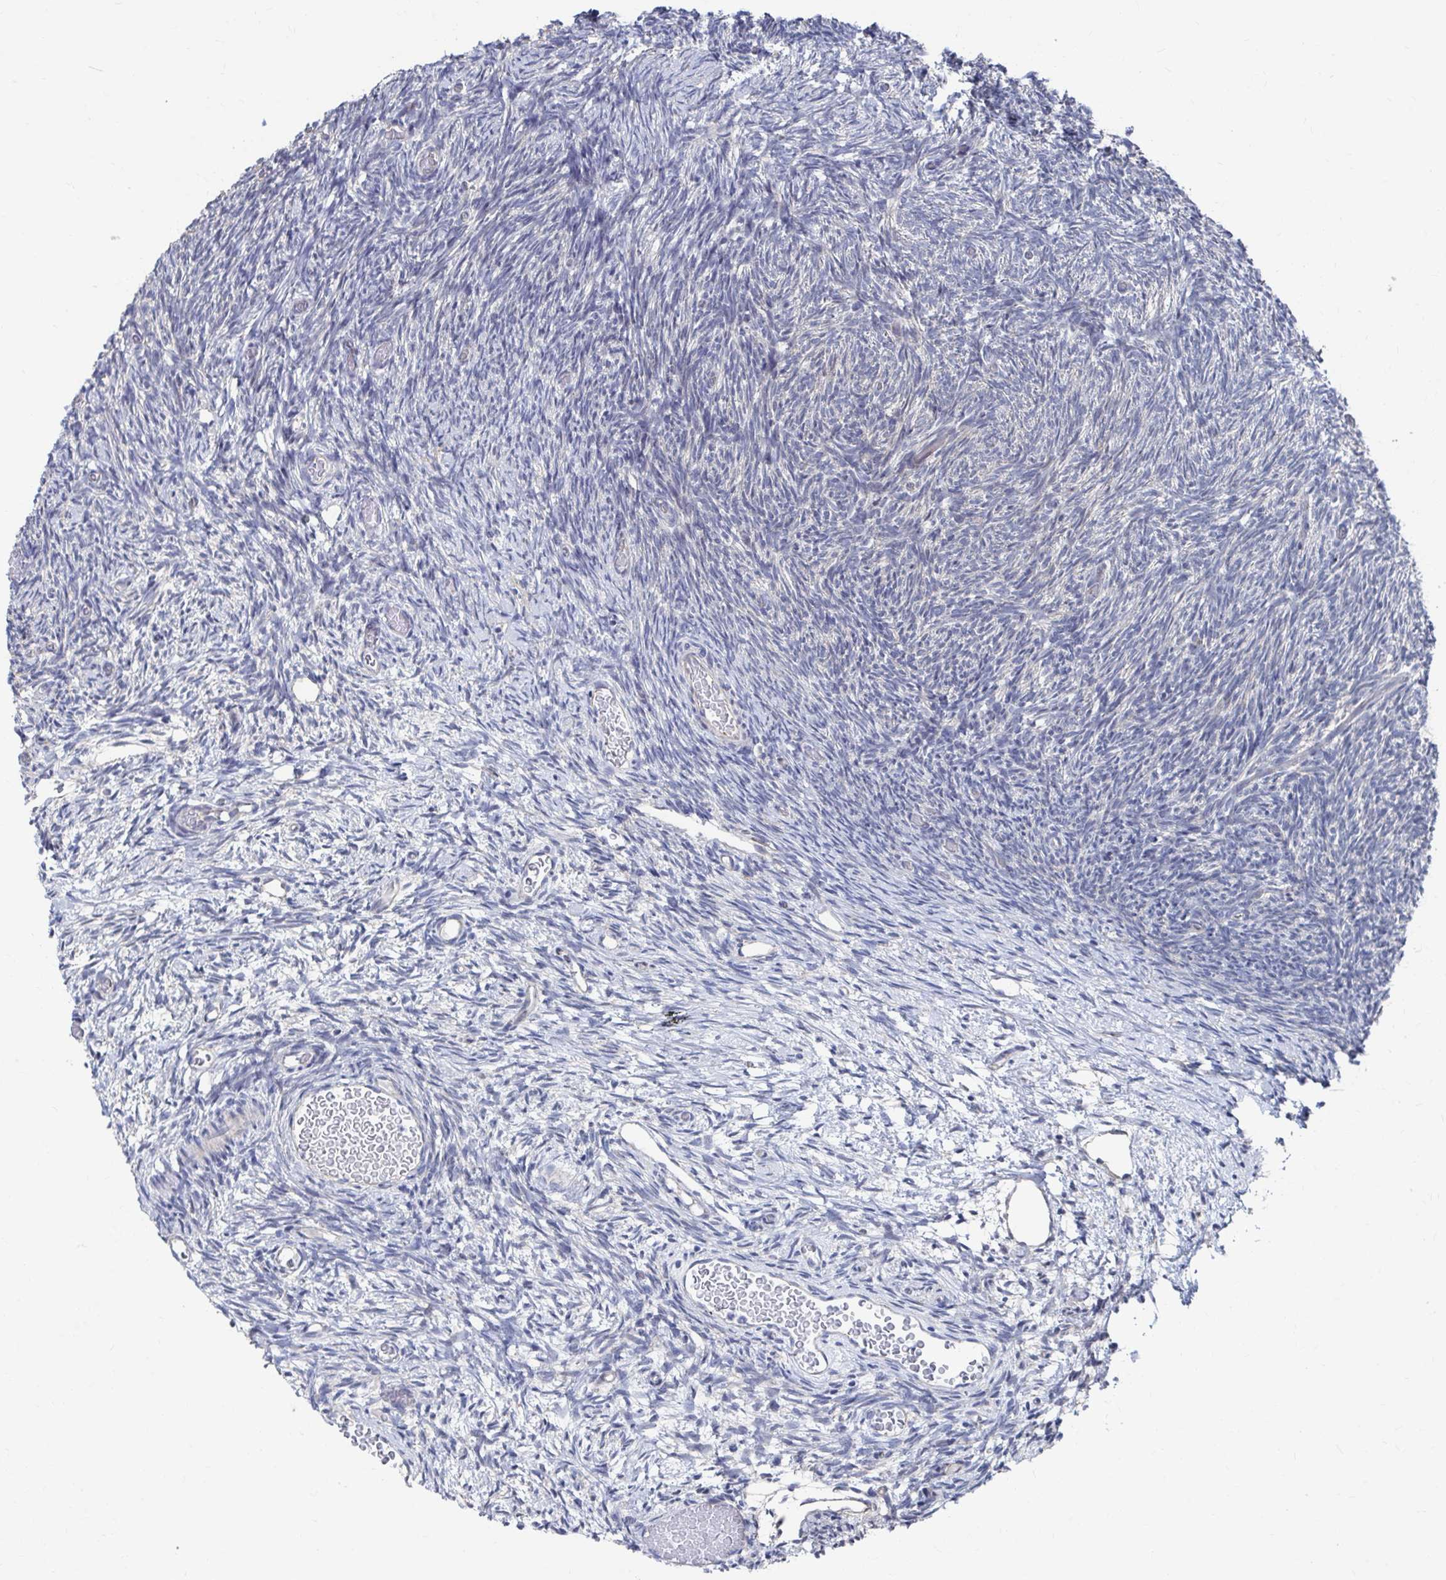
{"staining": {"intensity": "negative", "quantity": "none", "location": "none"}, "tissue": "ovary", "cell_type": "Ovarian stroma cells", "image_type": "normal", "snomed": [{"axis": "morphology", "description": "Normal tissue, NOS"}, {"axis": "topography", "description": "Ovary"}], "caption": "This is an IHC photomicrograph of normal human ovary. There is no staining in ovarian stroma cells.", "gene": "PLEKHG7", "patient": {"sex": "female", "age": 39}}